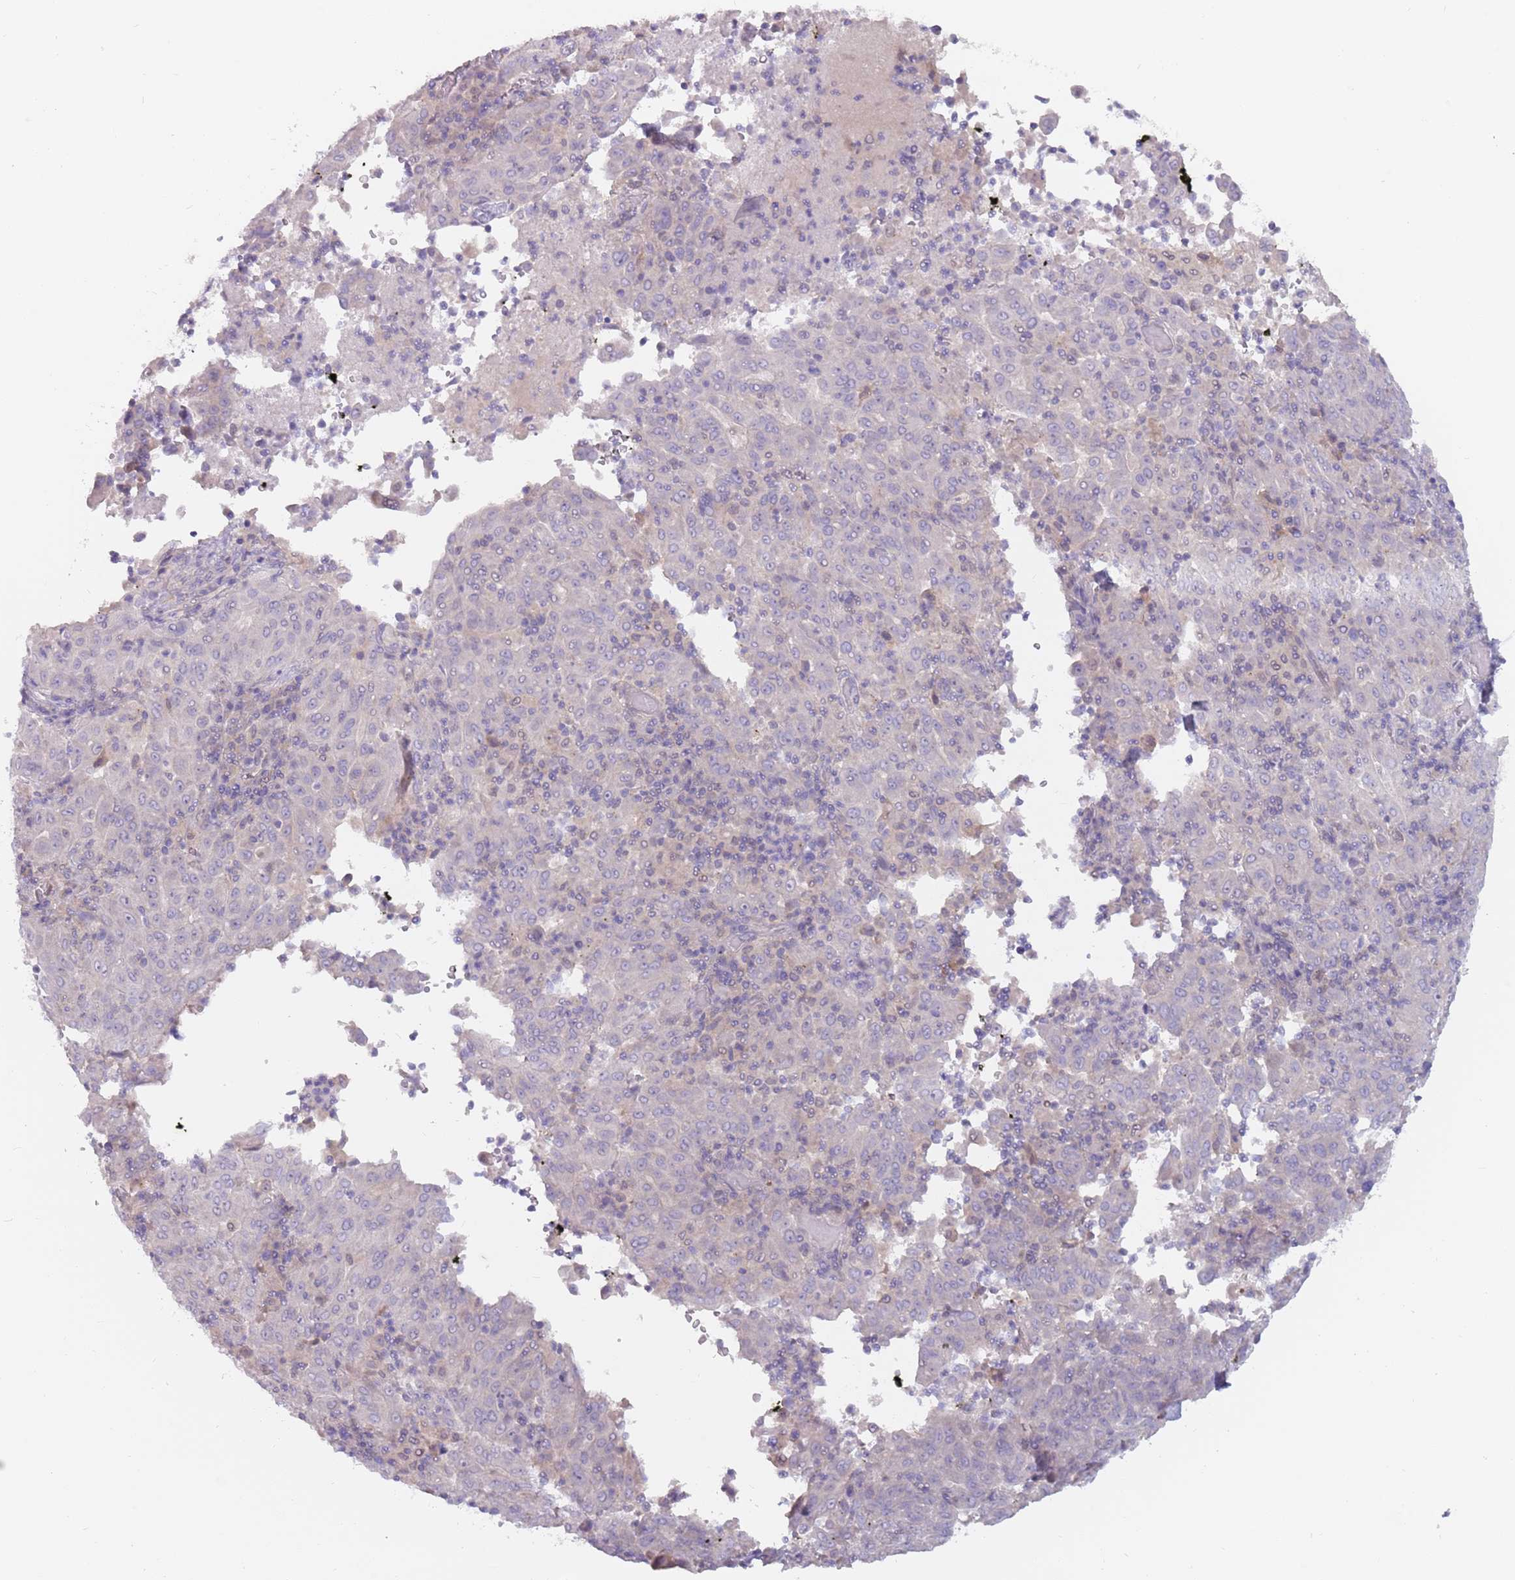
{"staining": {"intensity": "negative", "quantity": "none", "location": "none"}, "tissue": "pancreatic cancer", "cell_type": "Tumor cells", "image_type": "cancer", "snomed": [{"axis": "morphology", "description": "Adenocarcinoma, NOS"}, {"axis": "topography", "description": "Pancreas"}], "caption": "This is an IHC micrograph of human pancreatic cancer. There is no expression in tumor cells.", "gene": "DDX4", "patient": {"sex": "male", "age": 63}}